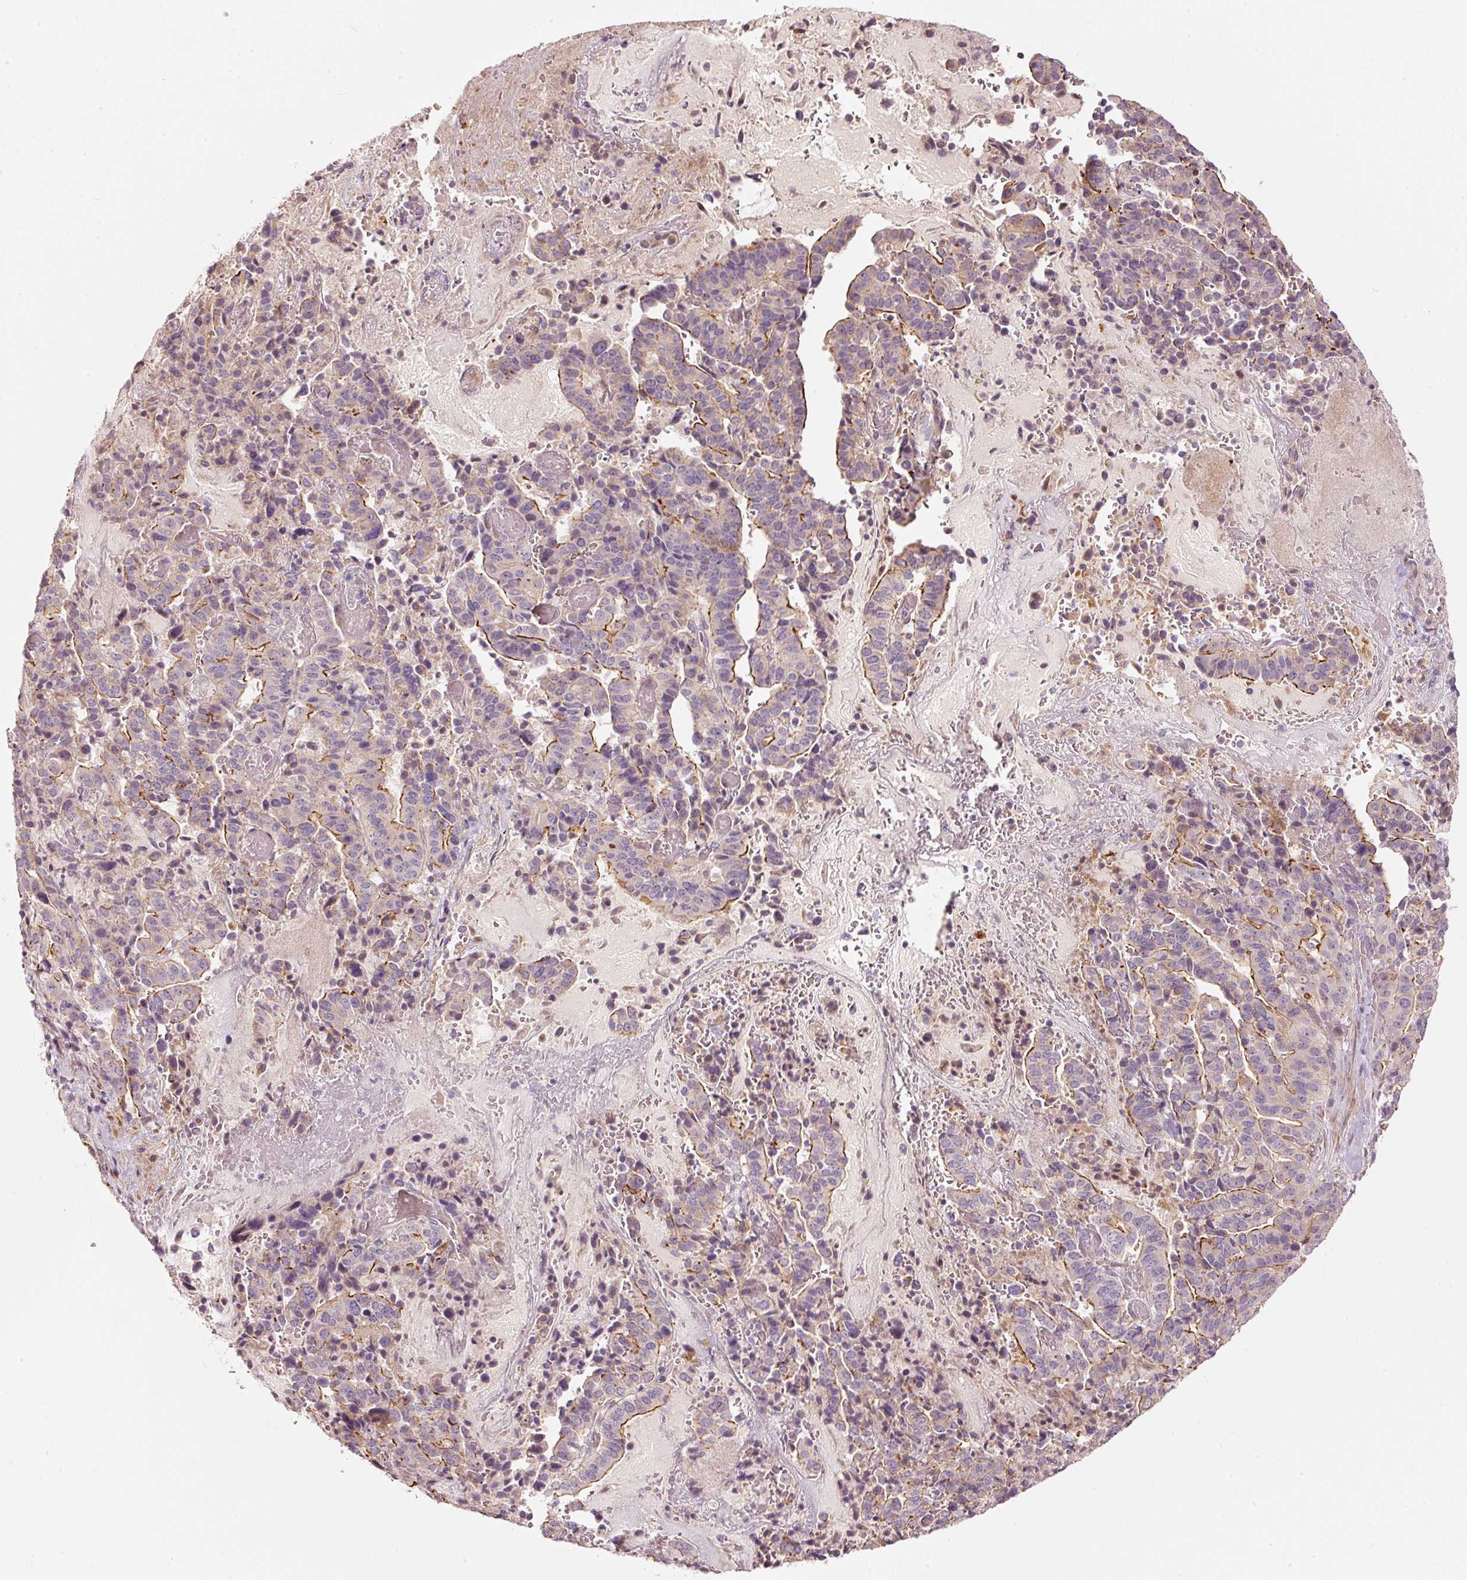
{"staining": {"intensity": "weak", "quantity": "<25%", "location": "cytoplasmic/membranous"}, "tissue": "stomach cancer", "cell_type": "Tumor cells", "image_type": "cancer", "snomed": [{"axis": "morphology", "description": "Adenocarcinoma, NOS"}, {"axis": "topography", "description": "Stomach"}], "caption": "A high-resolution image shows IHC staining of stomach adenocarcinoma, which shows no significant positivity in tumor cells. (Immunohistochemistry, brightfield microscopy, high magnification).", "gene": "ARHGAP22", "patient": {"sex": "male", "age": 48}}